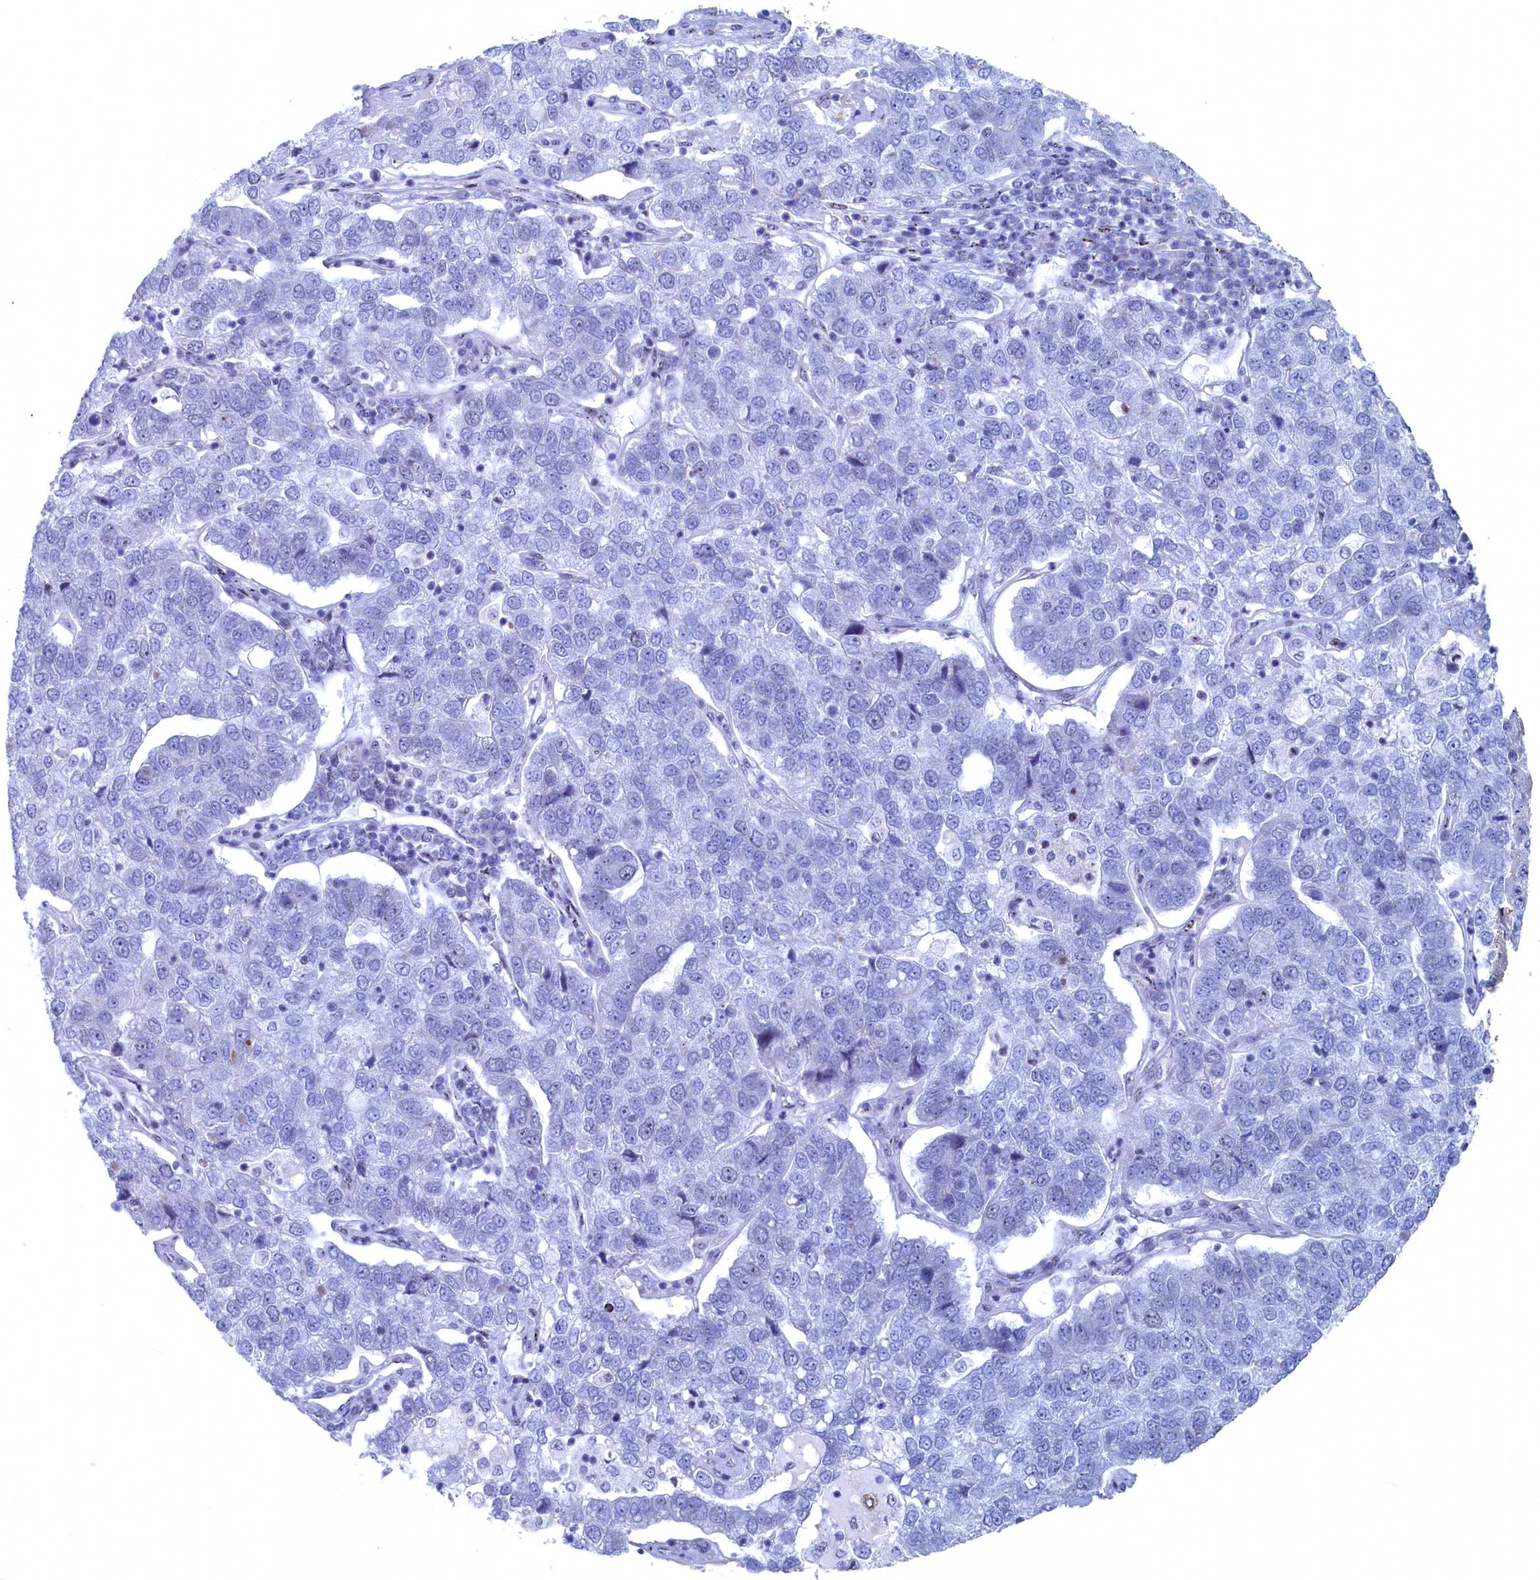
{"staining": {"intensity": "negative", "quantity": "none", "location": "none"}, "tissue": "pancreatic cancer", "cell_type": "Tumor cells", "image_type": "cancer", "snomed": [{"axis": "morphology", "description": "Adenocarcinoma, NOS"}, {"axis": "topography", "description": "Pancreas"}], "caption": "This image is of adenocarcinoma (pancreatic) stained with IHC to label a protein in brown with the nuclei are counter-stained blue. There is no staining in tumor cells. (DAB (3,3'-diaminobenzidine) IHC with hematoxylin counter stain).", "gene": "WDR76", "patient": {"sex": "female", "age": 61}}